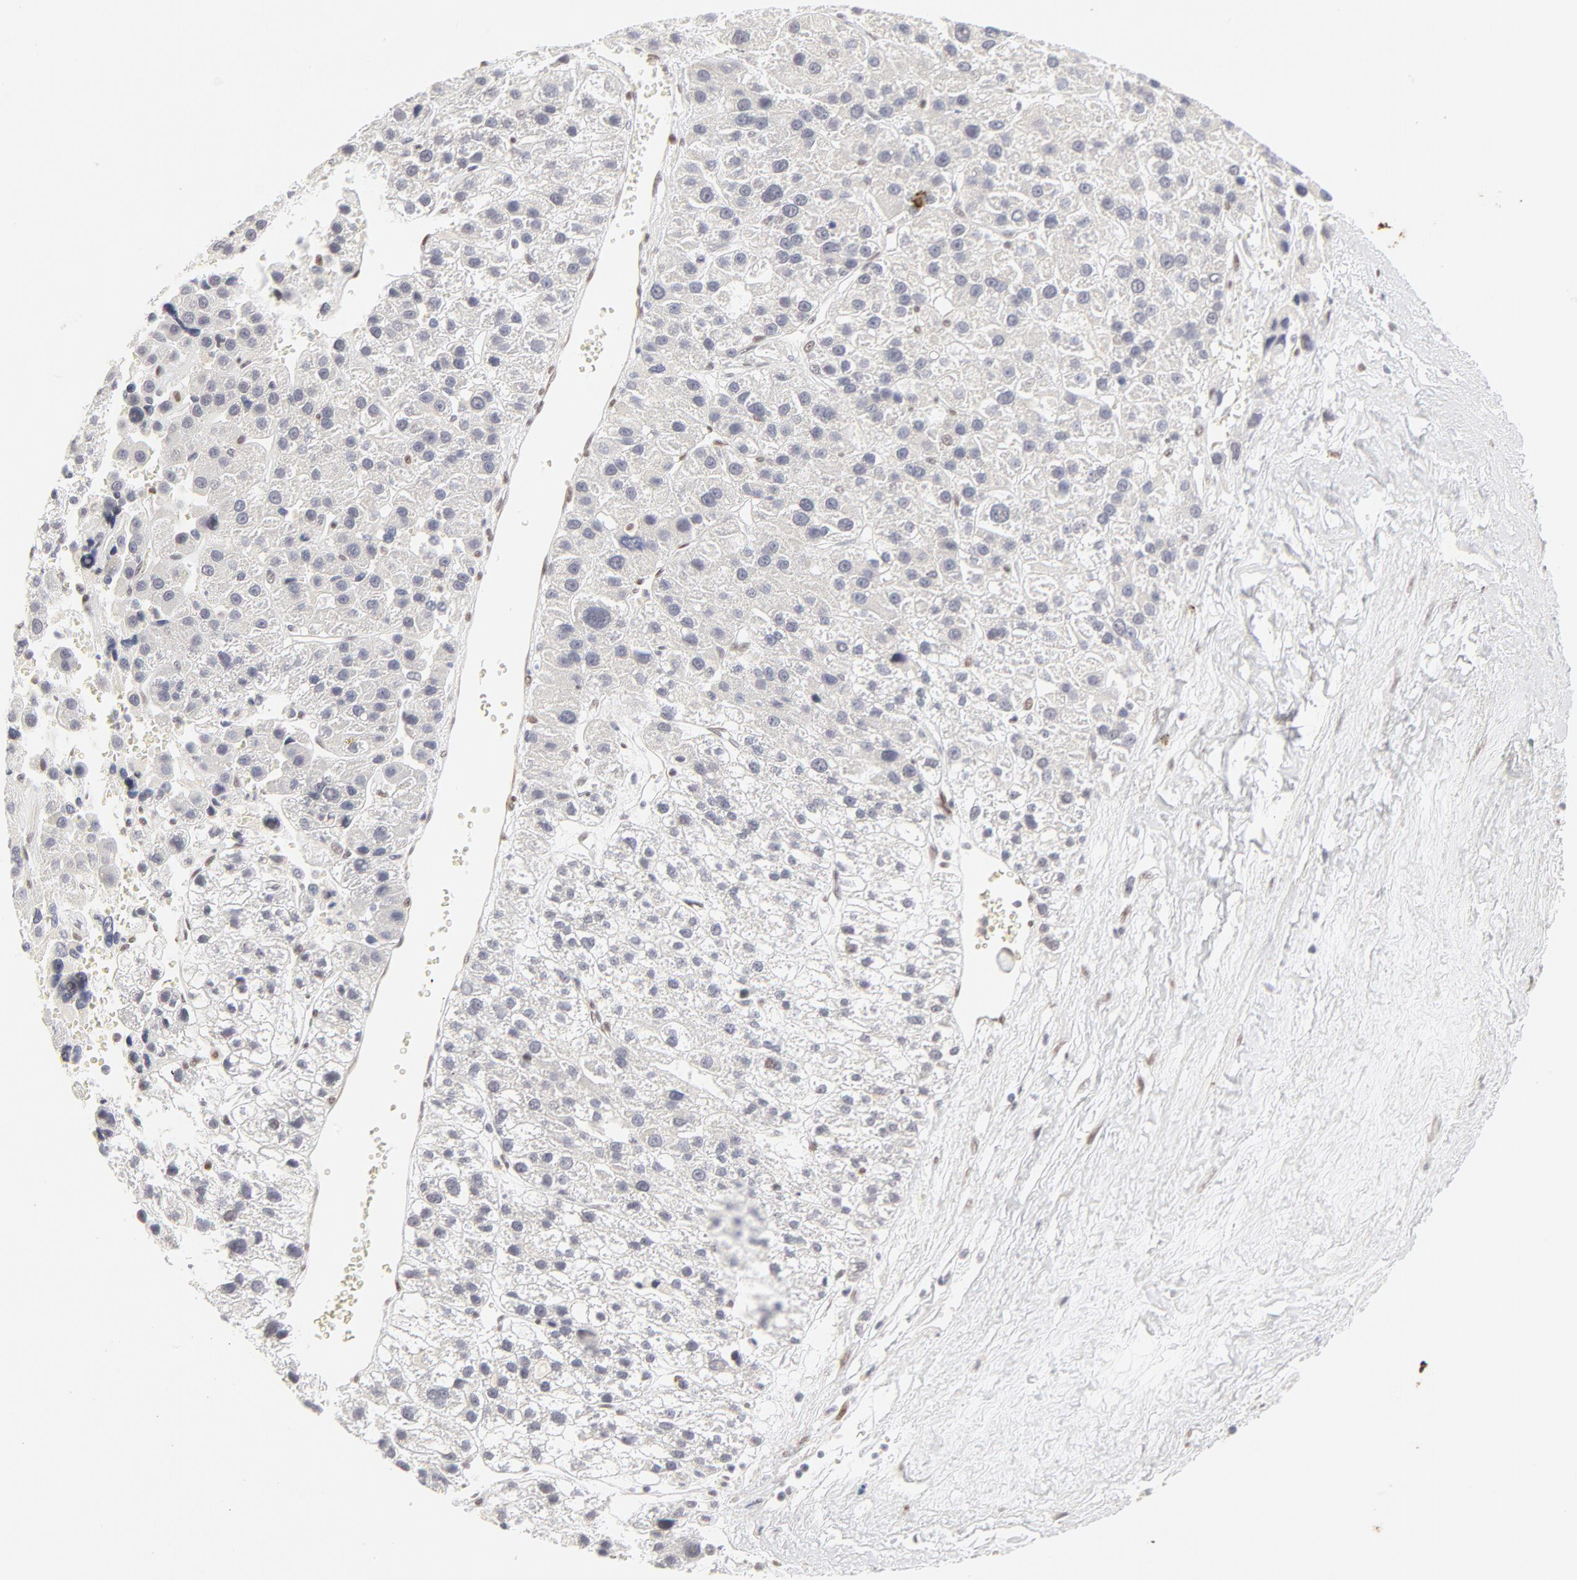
{"staining": {"intensity": "negative", "quantity": "none", "location": "none"}, "tissue": "liver cancer", "cell_type": "Tumor cells", "image_type": "cancer", "snomed": [{"axis": "morphology", "description": "Carcinoma, Hepatocellular, NOS"}, {"axis": "topography", "description": "Liver"}], "caption": "Immunohistochemistry (IHC) of liver cancer demonstrates no staining in tumor cells.", "gene": "PBX3", "patient": {"sex": "female", "age": 85}}